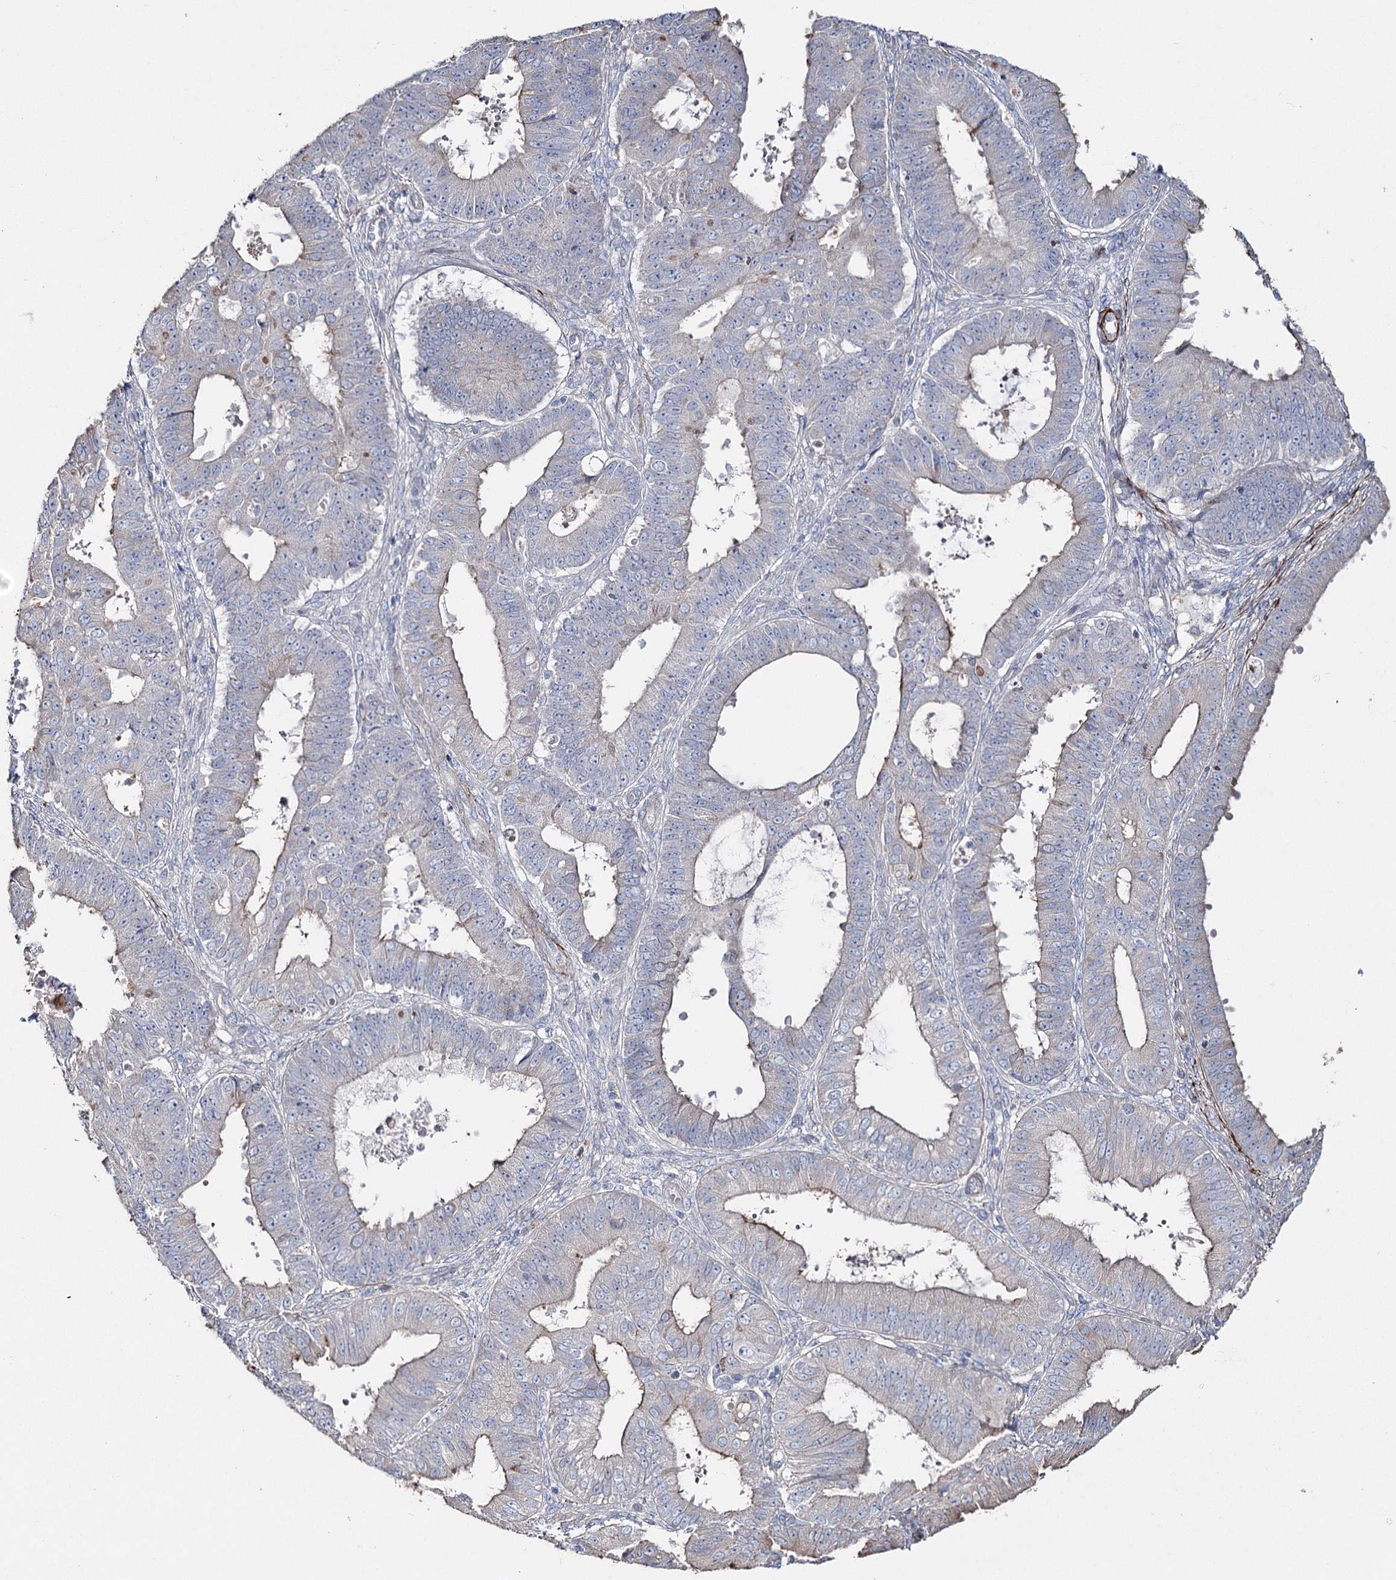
{"staining": {"intensity": "negative", "quantity": "none", "location": "none"}, "tissue": "ovarian cancer", "cell_type": "Tumor cells", "image_type": "cancer", "snomed": [{"axis": "morphology", "description": "Carcinoma, endometroid"}, {"axis": "topography", "description": "Appendix"}, {"axis": "topography", "description": "Ovary"}], "caption": "The immunohistochemistry photomicrograph has no significant expression in tumor cells of endometroid carcinoma (ovarian) tissue.", "gene": "SUMF1", "patient": {"sex": "female", "age": 42}}